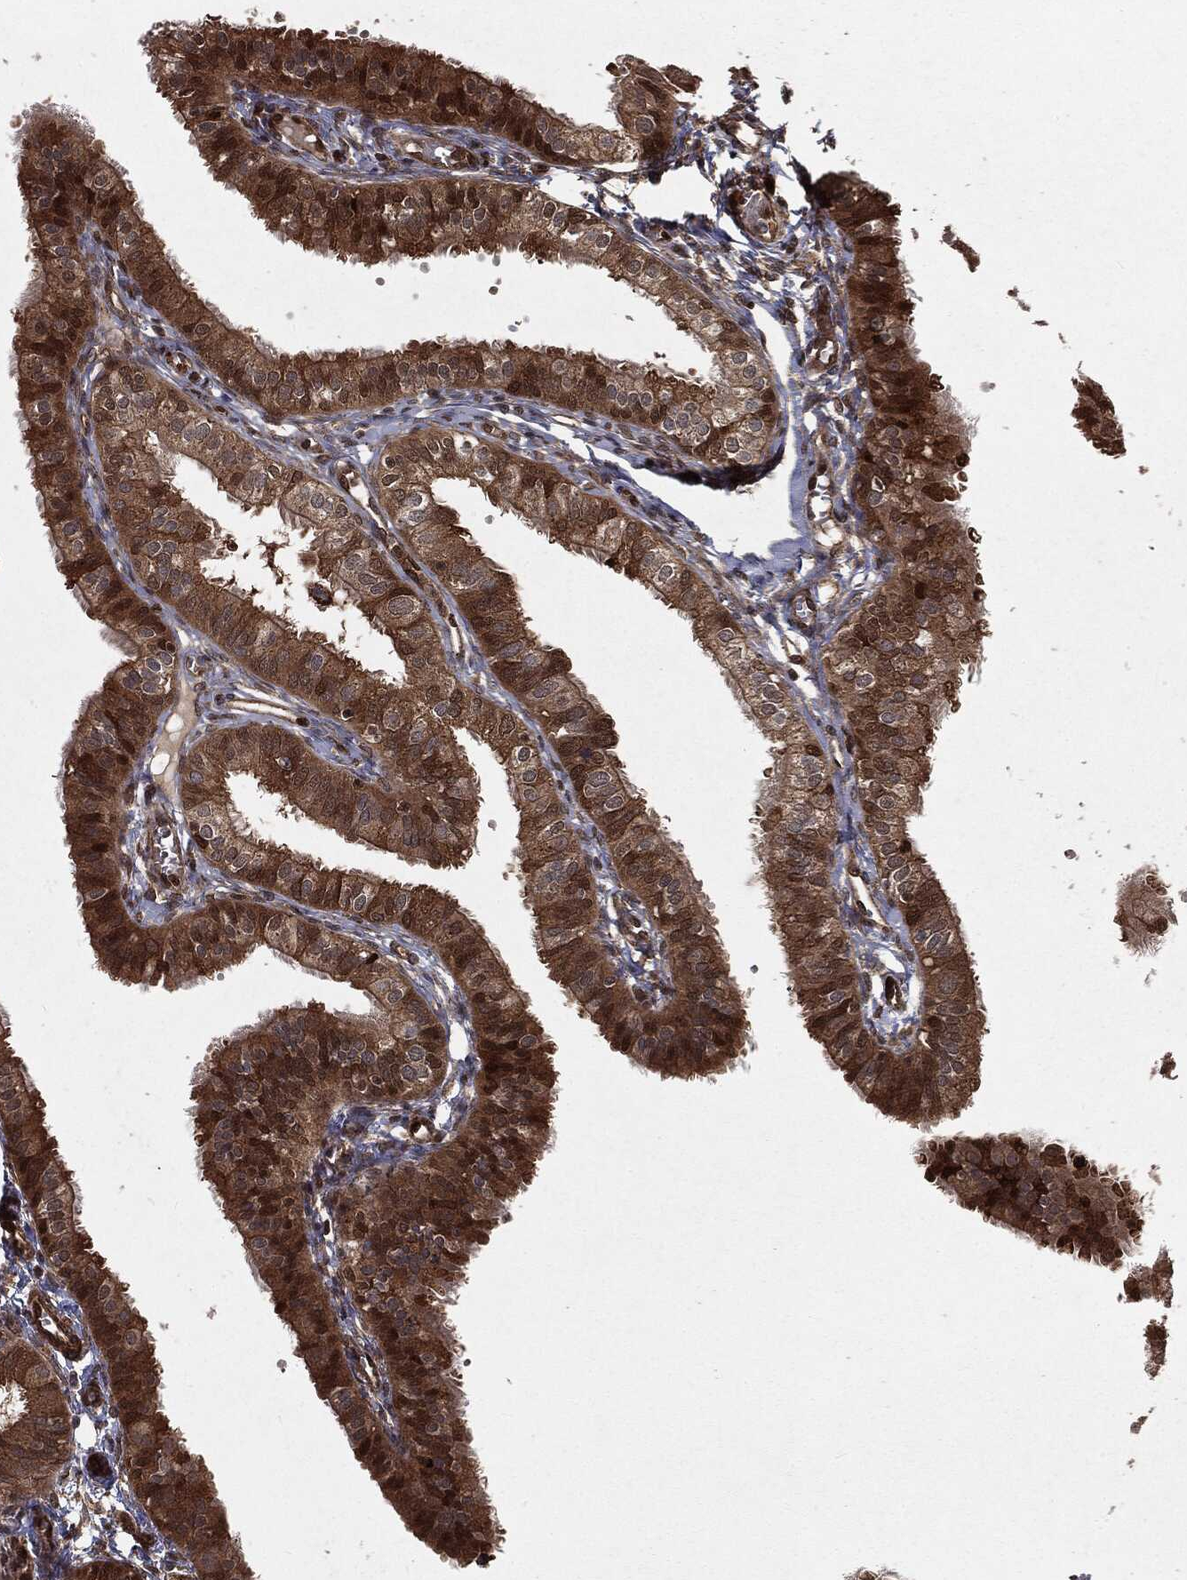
{"staining": {"intensity": "strong", "quantity": ">75%", "location": "cytoplasmic/membranous,nuclear"}, "tissue": "fallopian tube", "cell_type": "Glandular cells", "image_type": "normal", "snomed": [{"axis": "morphology", "description": "Normal tissue, NOS"}, {"axis": "topography", "description": "Fallopian tube"}, {"axis": "topography", "description": "Ovary"}], "caption": "IHC (DAB (3,3'-diaminobenzidine)) staining of normal fallopian tube reveals strong cytoplasmic/membranous,nuclear protein expression in about >75% of glandular cells.", "gene": "RANBP9", "patient": {"sex": "female", "age": 49}}